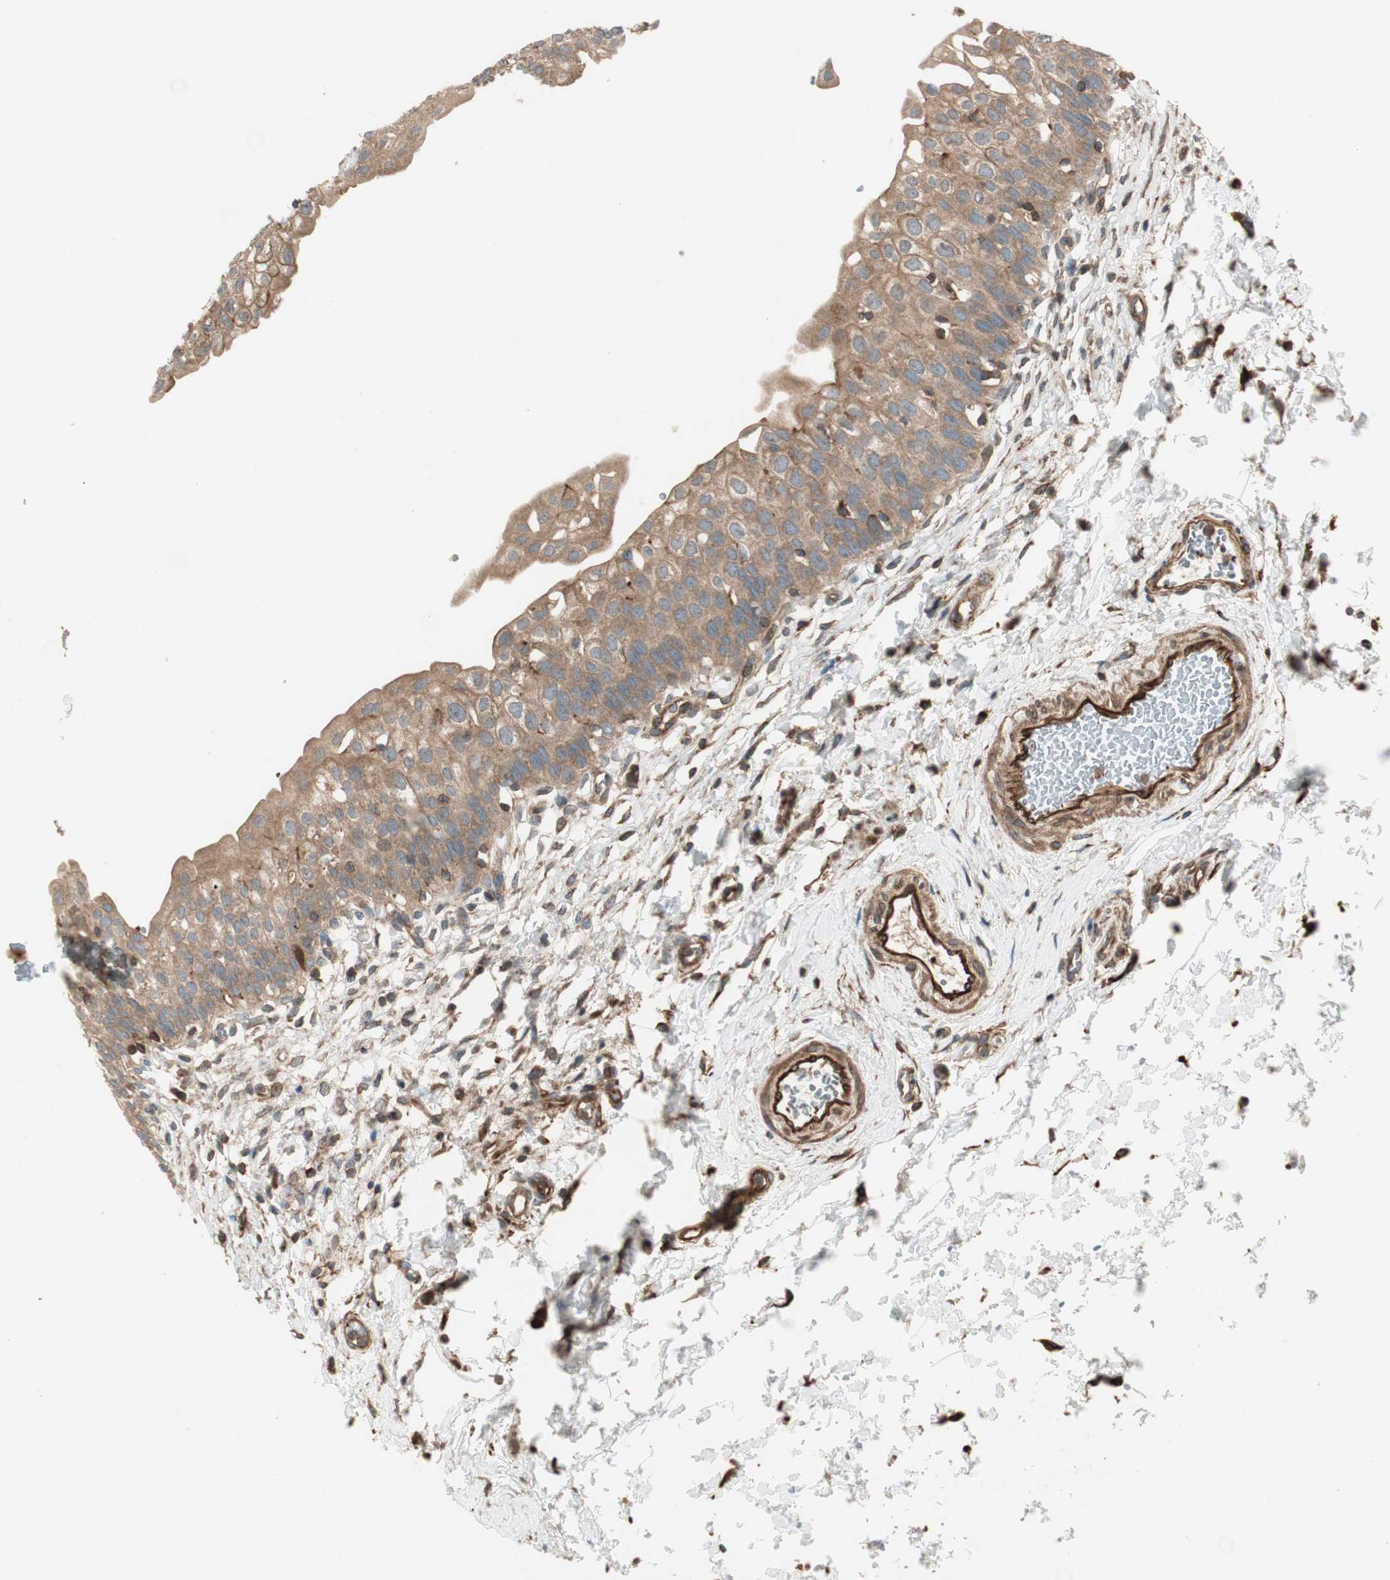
{"staining": {"intensity": "weak", "quantity": ">75%", "location": "cytoplasmic/membranous"}, "tissue": "urinary bladder", "cell_type": "Urothelial cells", "image_type": "normal", "snomed": [{"axis": "morphology", "description": "Normal tissue, NOS"}, {"axis": "topography", "description": "Urinary bladder"}], "caption": "A brown stain shows weak cytoplasmic/membranous positivity of a protein in urothelial cells of unremarkable human urinary bladder. The protein of interest is stained brown, and the nuclei are stained in blue (DAB (3,3'-diaminobenzidine) IHC with brightfield microscopy, high magnification).", "gene": "PRKG1", "patient": {"sex": "male", "age": 55}}